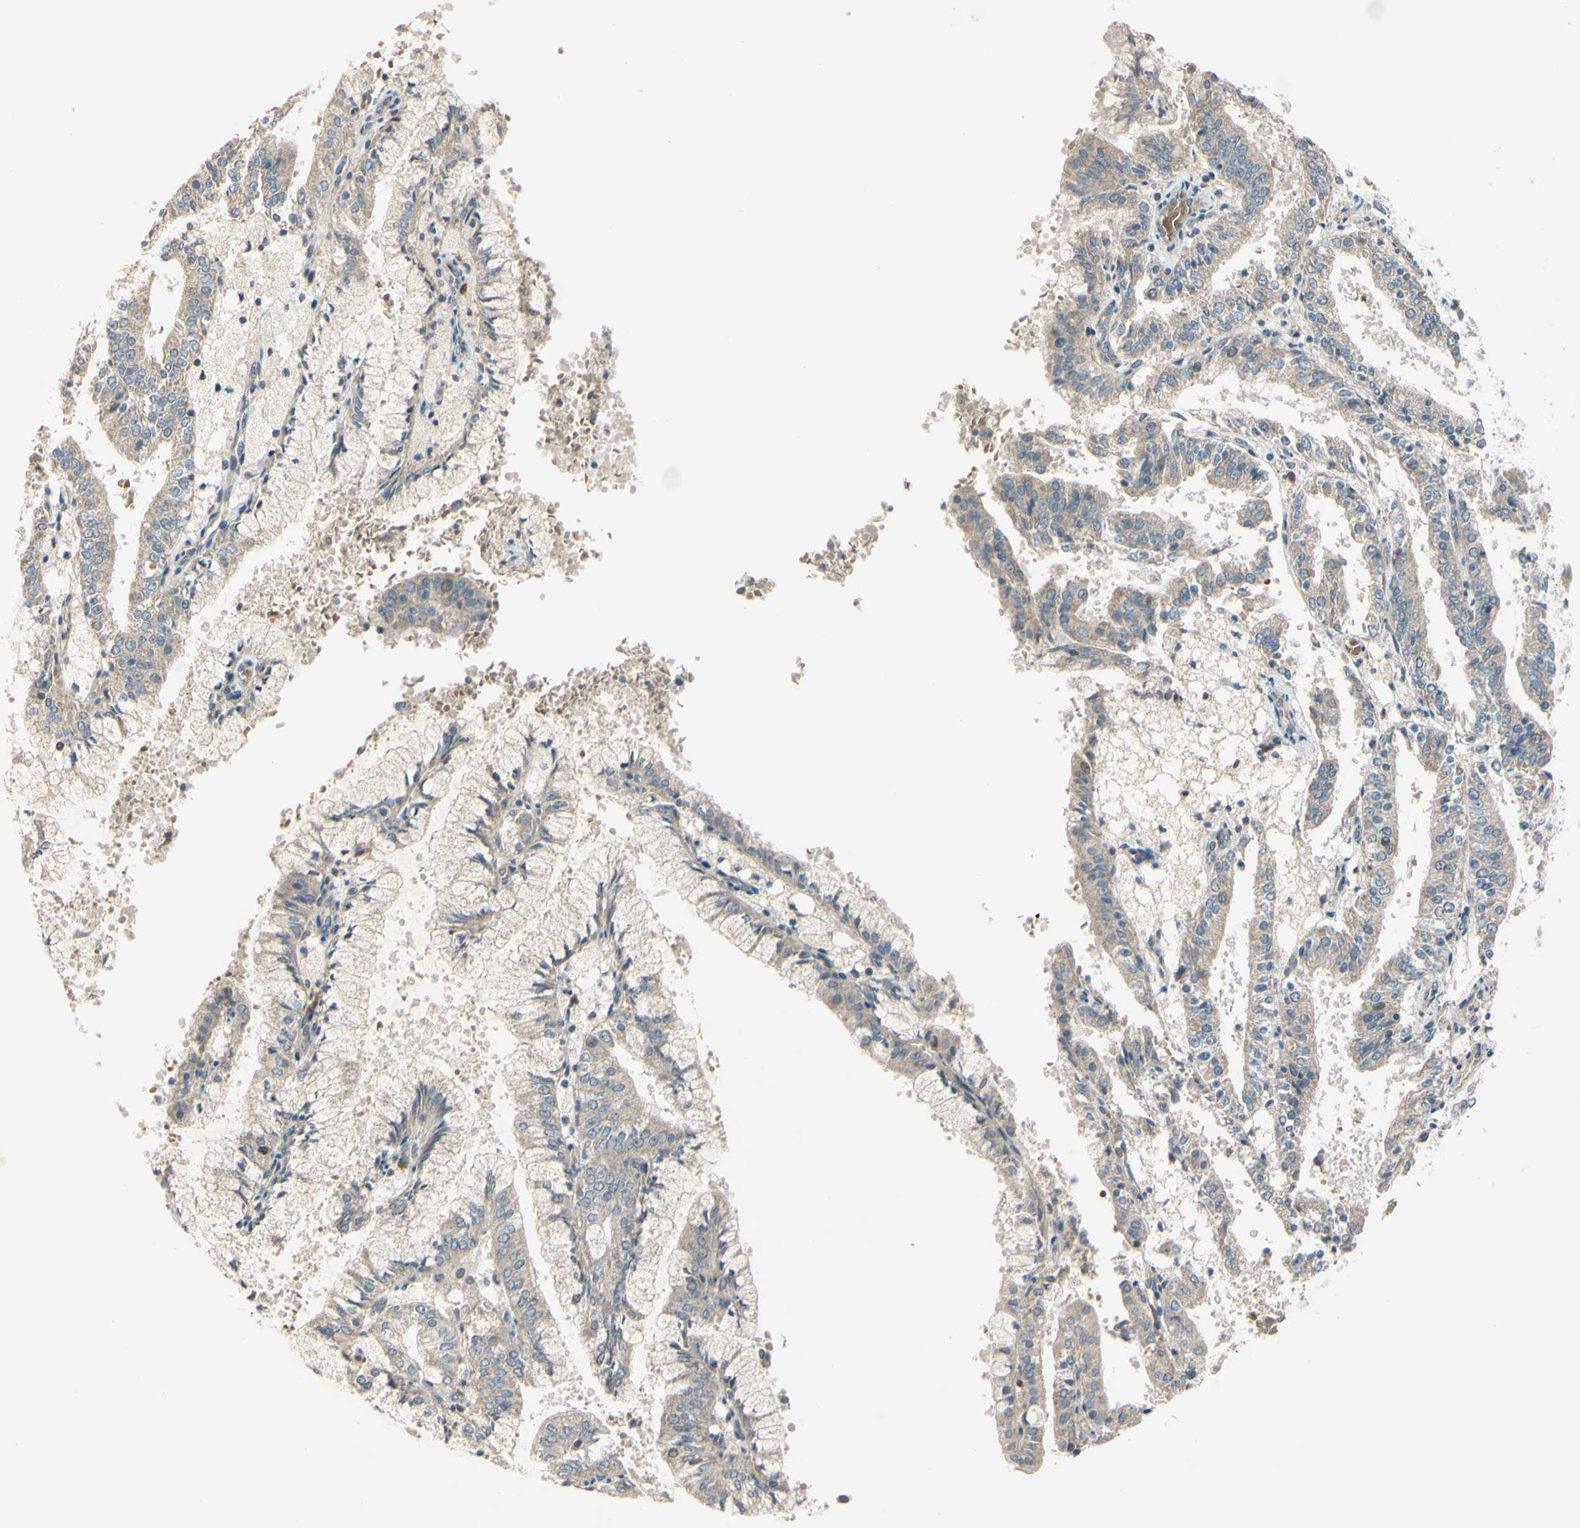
{"staining": {"intensity": "weak", "quantity": "25%-75%", "location": "cytoplasmic/membranous"}, "tissue": "endometrial cancer", "cell_type": "Tumor cells", "image_type": "cancer", "snomed": [{"axis": "morphology", "description": "Adenocarcinoma, NOS"}, {"axis": "topography", "description": "Endometrium"}], "caption": "Endometrial adenocarcinoma stained with IHC shows weak cytoplasmic/membranous positivity in approximately 25%-75% of tumor cells. (DAB (3,3'-diaminobenzidine) = brown stain, brightfield microscopy at high magnification).", "gene": "FGF10", "patient": {"sex": "female", "age": 63}}